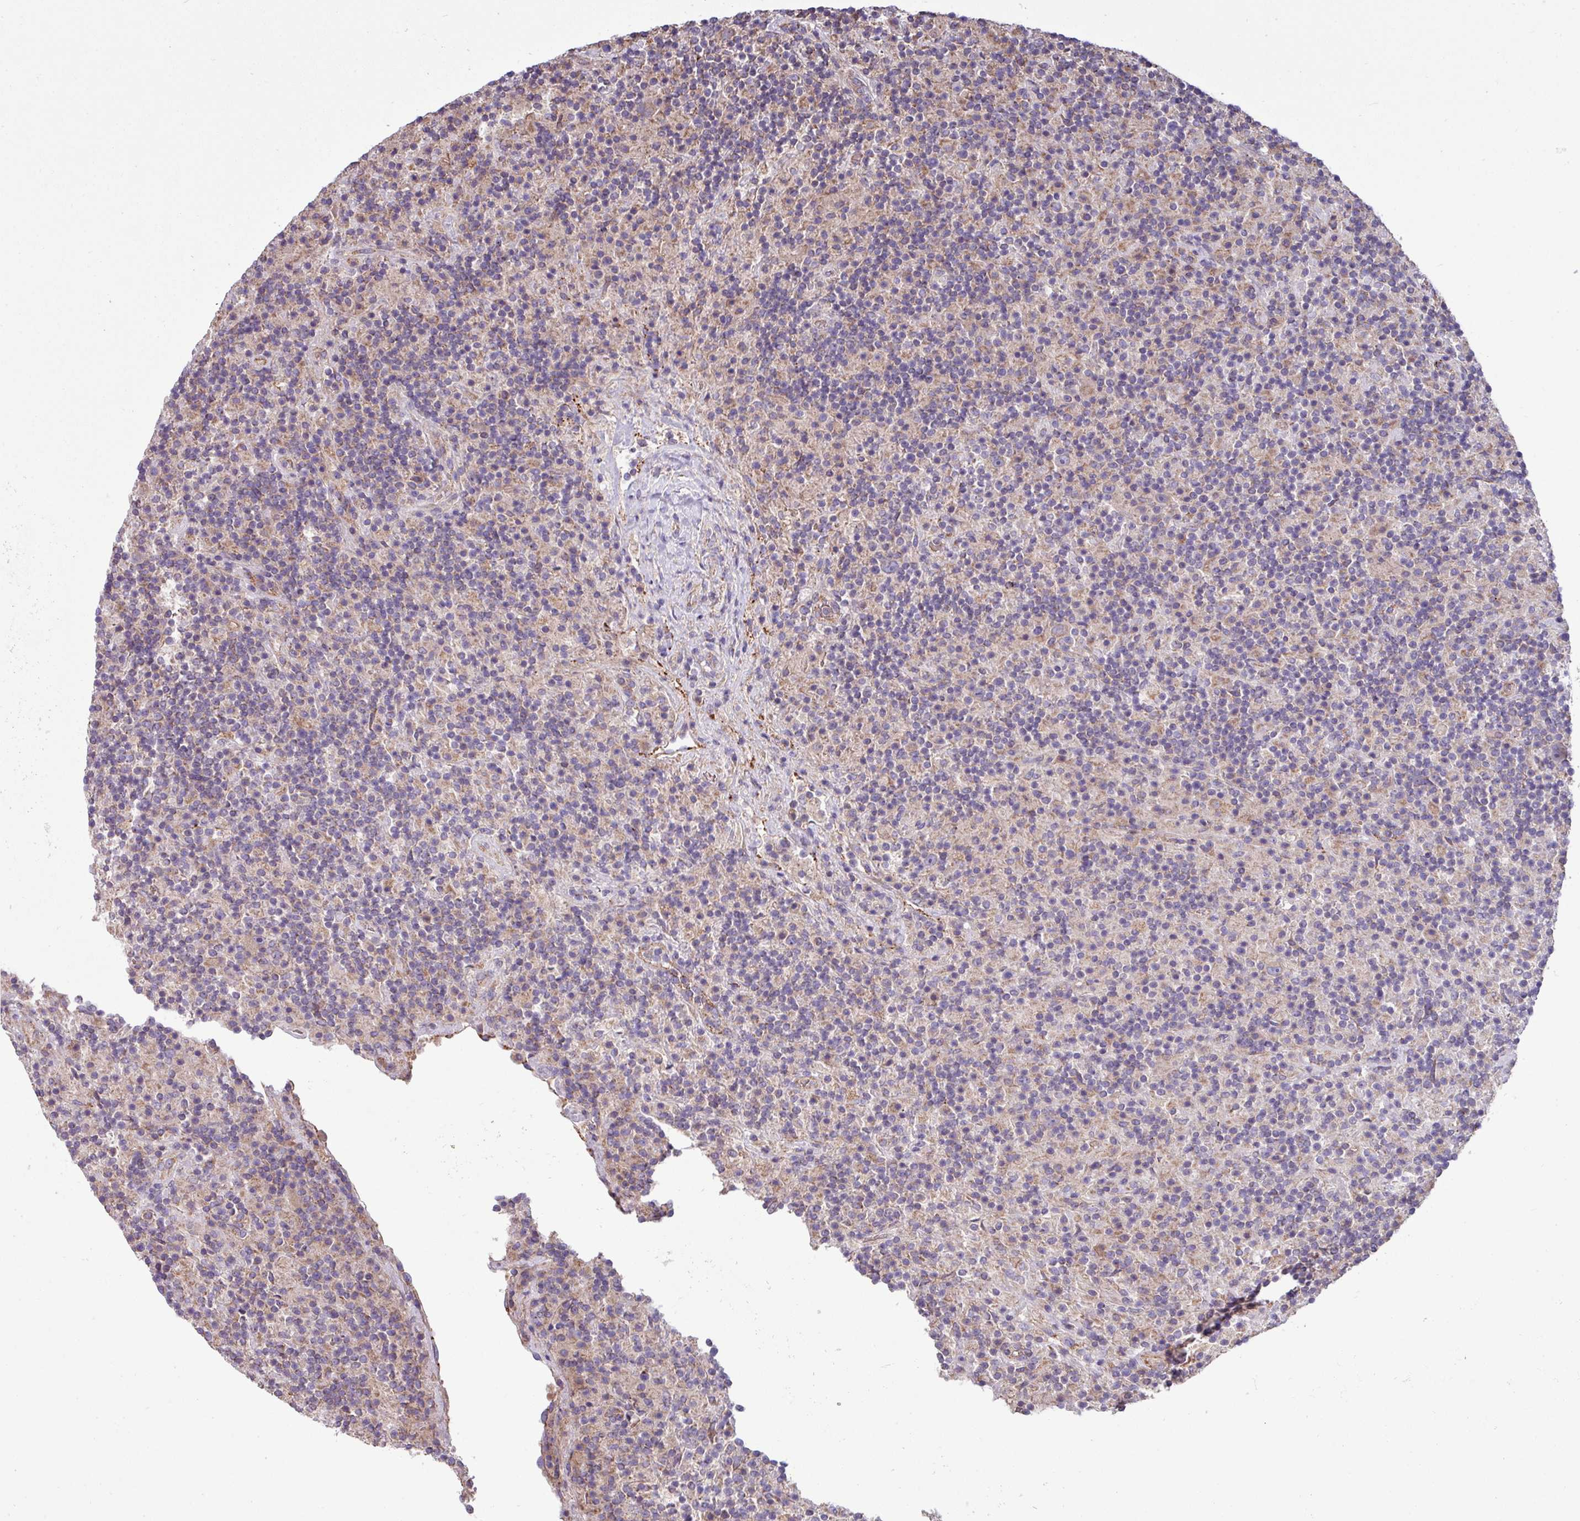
{"staining": {"intensity": "negative", "quantity": "none", "location": "none"}, "tissue": "lymphoma", "cell_type": "Tumor cells", "image_type": "cancer", "snomed": [{"axis": "morphology", "description": "Hodgkin's disease, NOS"}, {"axis": "topography", "description": "Lymph node"}], "caption": "IHC photomicrograph of neoplastic tissue: Hodgkin's disease stained with DAB (3,3'-diaminobenzidine) shows no significant protein staining in tumor cells.", "gene": "PPM1J", "patient": {"sex": "male", "age": 70}}